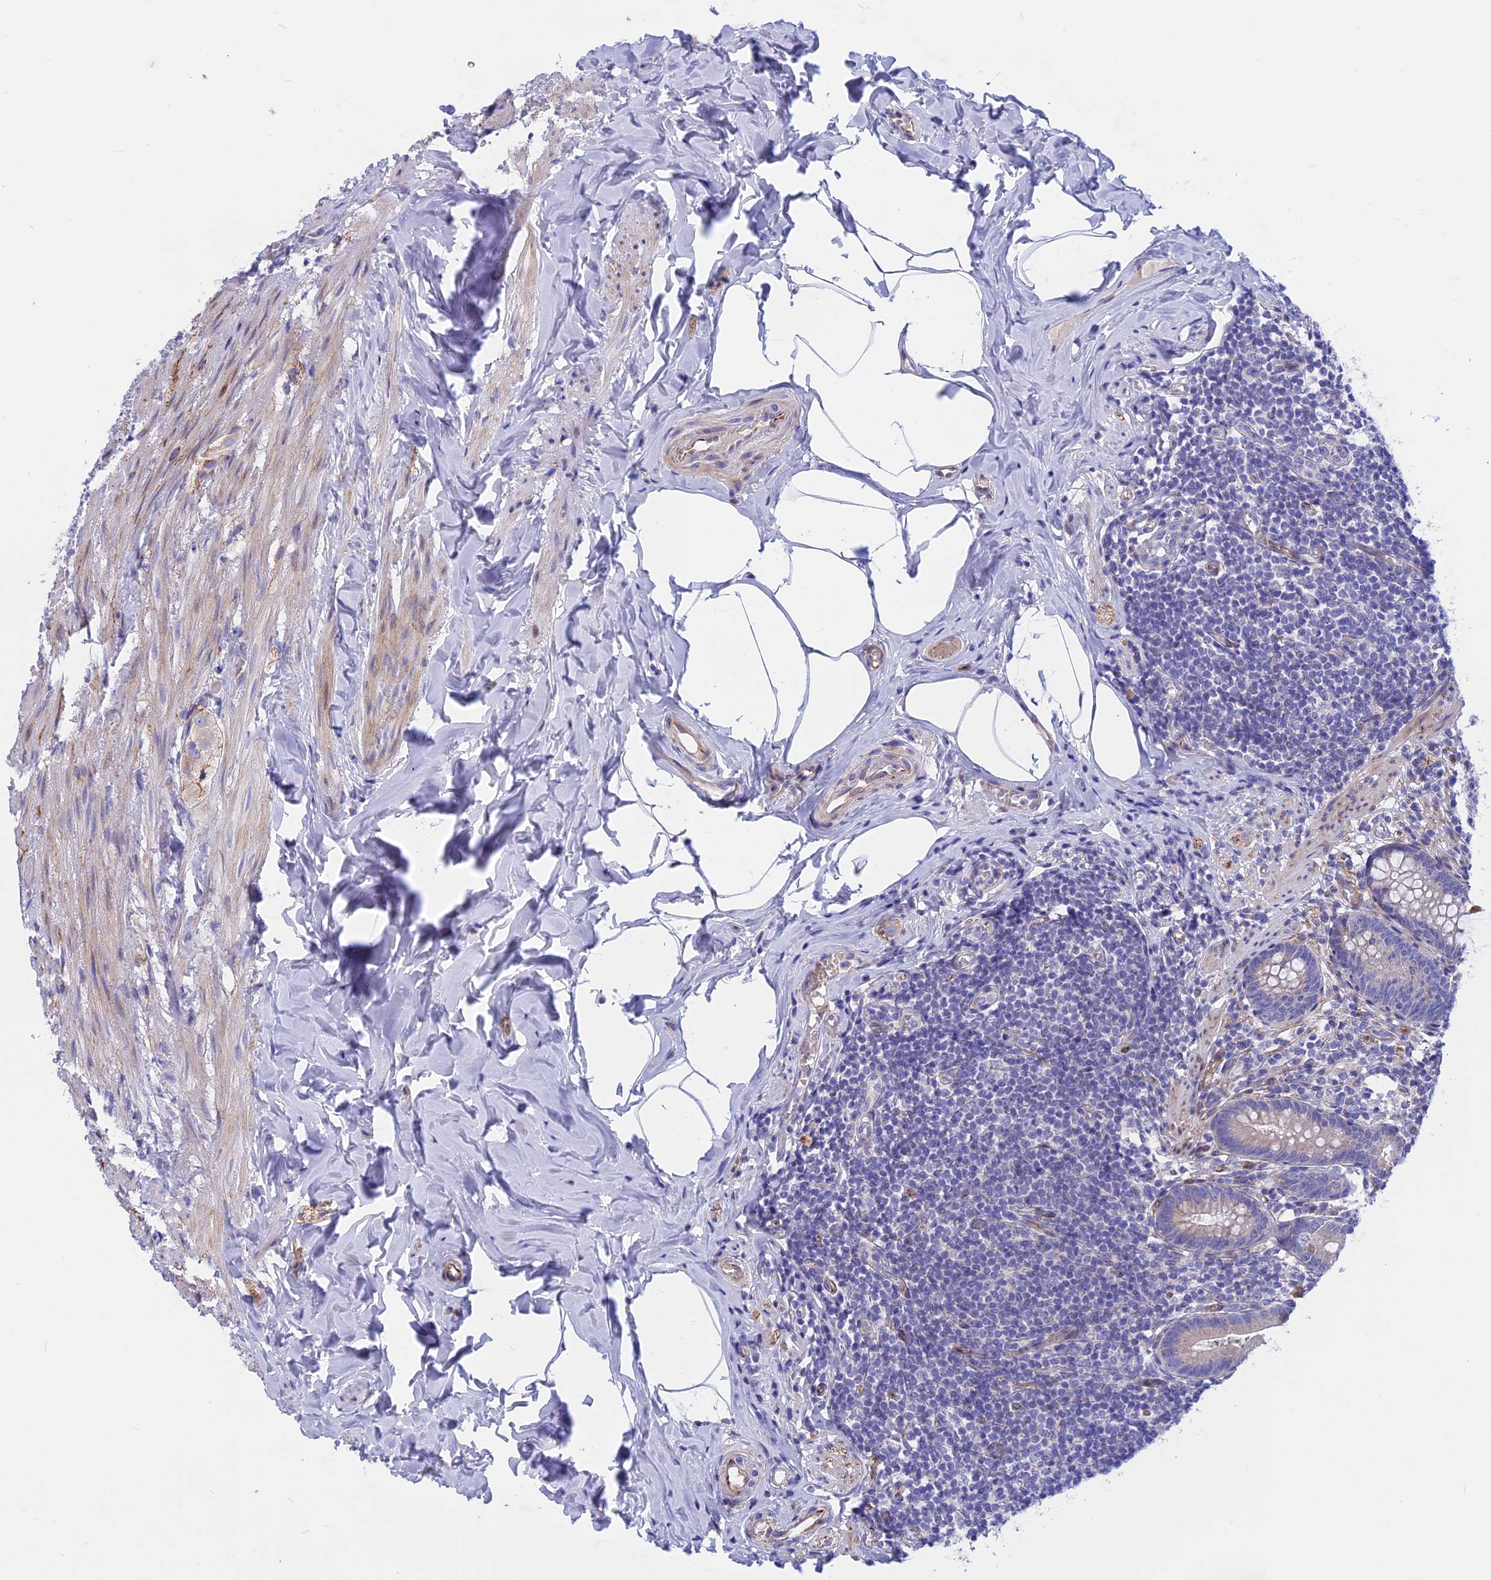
{"staining": {"intensity": "moderate", "quantity": "<25%", "location": "cytoplasmic/membranous"}, "tissue": "appendix", "cell_type": "Glandular cells", "image_type": "normal", "snomed": [{"axis": "morphology", "description": "Normal tissue, NOS"}, {"axis": "topography", "description": "Appendix"}], "caption": "An immunohistochemistry (IHC) micrograph of unremarkable tissue is shown. Protein staining in brown labels moderate cytoplasmic/membranous positivity in appendix within glandular cells. (Brightfield microscopy of DAB IHC at high magnification).", "gene": "TMEM138", "patient": {"sex": "male", "age": 55}}